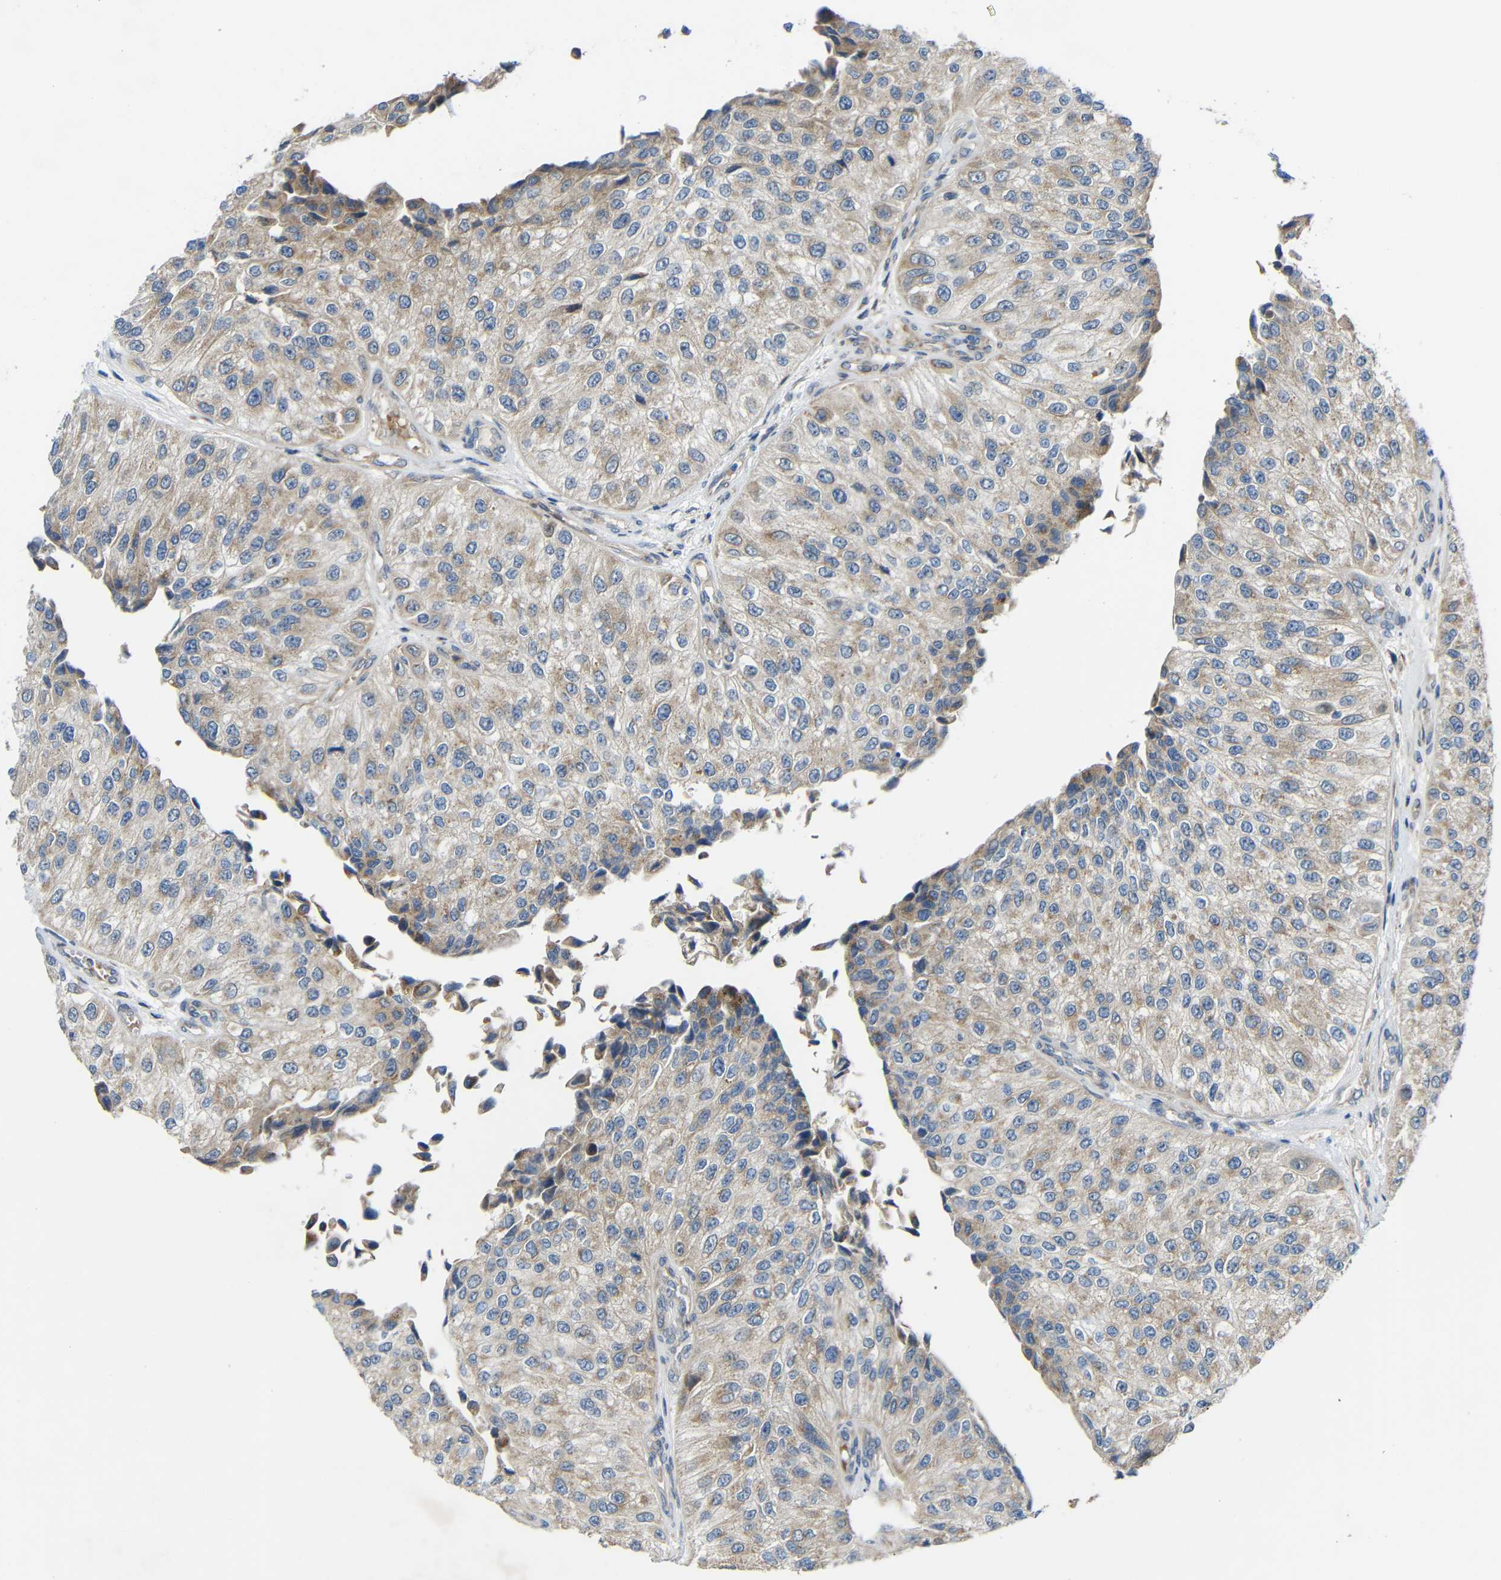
{"staining": {"intensity": "weak", "quantity": ">75%", "location": "cytoplasmic/membranous"}, "tissue": "urothelial cancer", "cell_type": "Tumor cells", "image_type": "cancer", "snomed": [{"axis": "morphology", "description": "Urothelial carcinoma, High grade"}, {"axis": "topography", "description": "Kidney"}, {"axis": "topography", "description": "Urinary bladder"}], "caption": "This is a photomicrograph of IHC staining of urothelial cancer, which shows weak positivity in the cytoplasmic/membranous of tumor cells.", "gene": "TMEM25", "patient": {"sex": "male", "age": 77}}